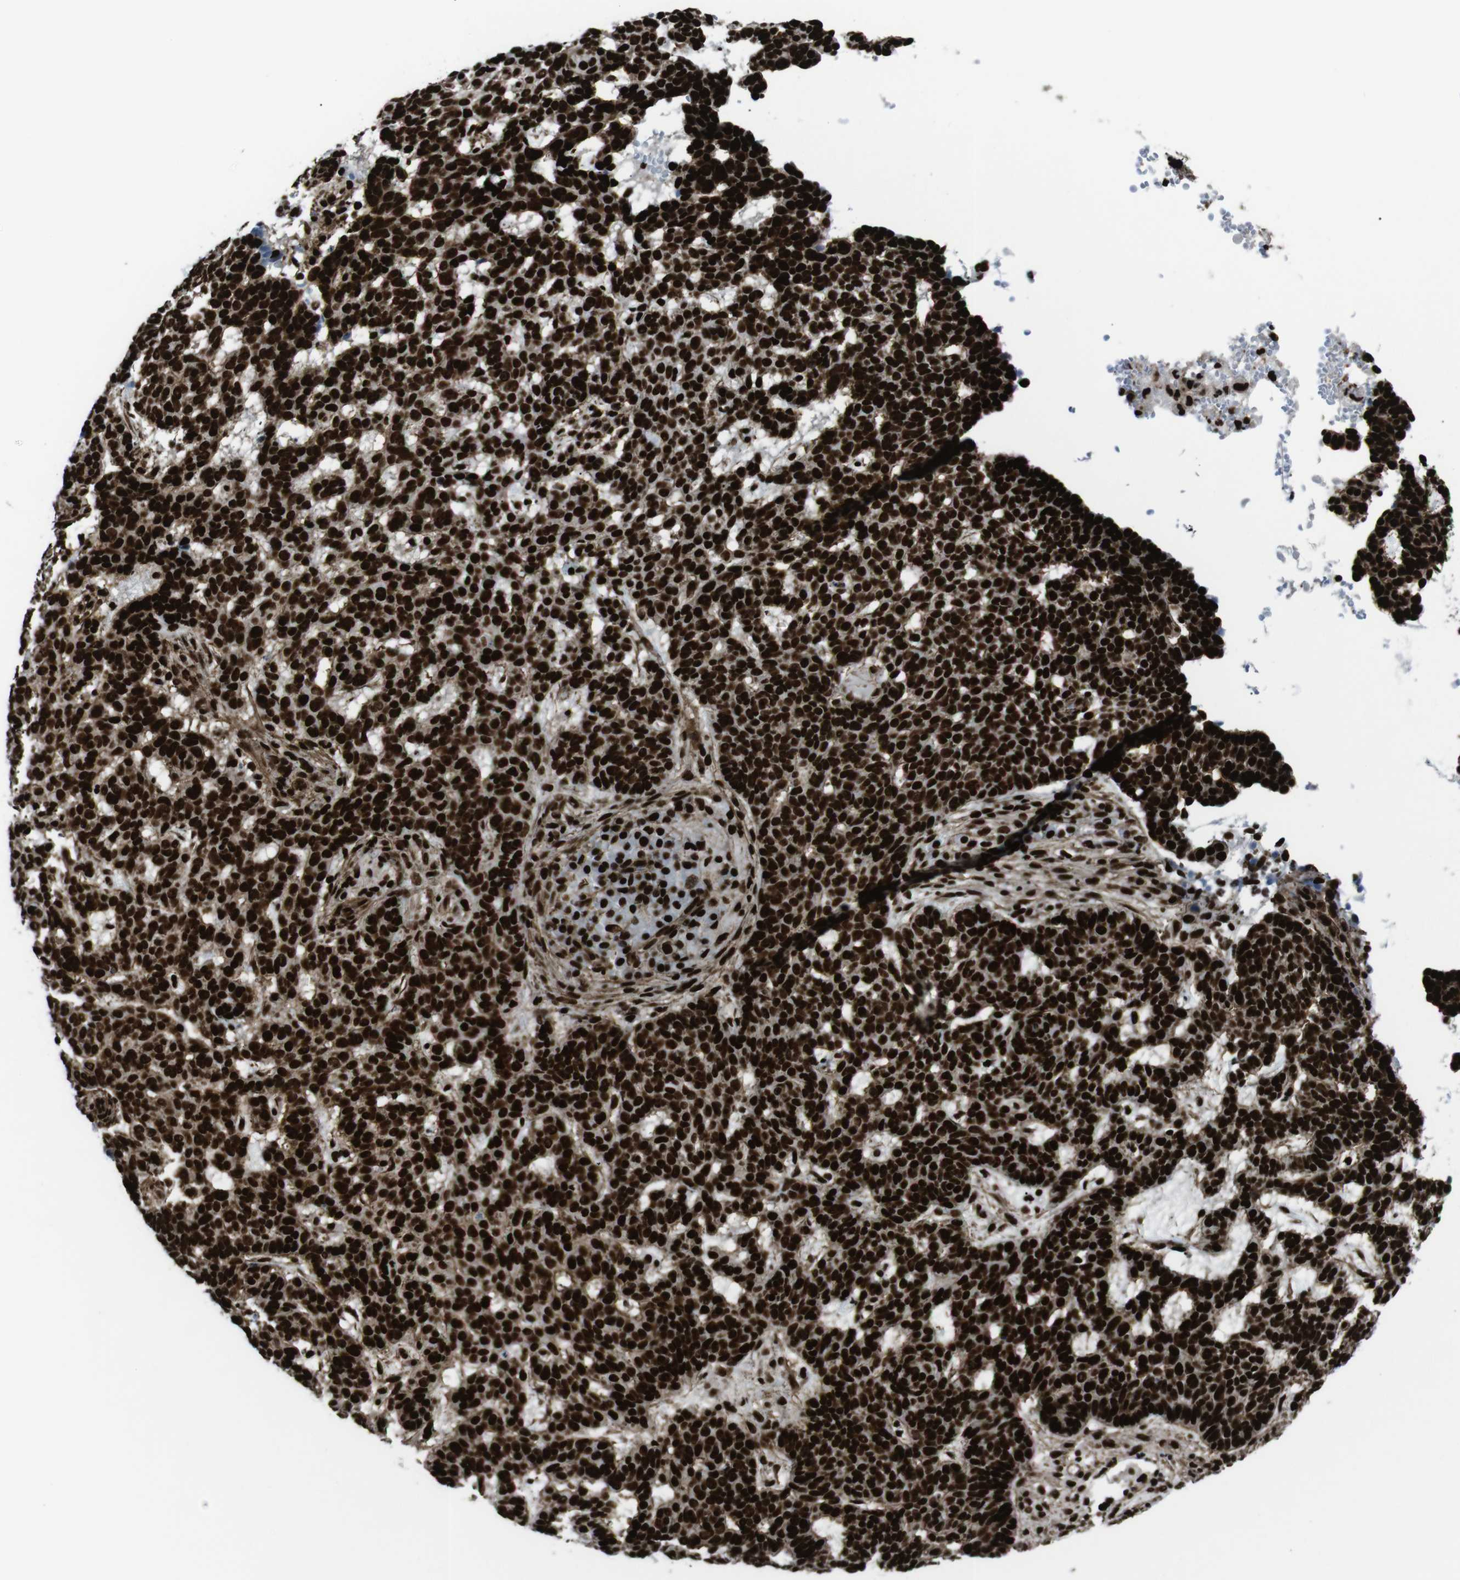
{"staining": {"intensity": "strong", "quantity": ">75%", "location": "cytoplasmic/membranous,nuclear"}, "tissue": "skin cancer", "cell_type": "Tumor cells", "image_type": "cancer", "snomed": [{"axis": "morphology", "description": "Basal cell carcinoma"}, {"axis": "topography", "description": "Skin"}], "caption": "Strong cytoplasmic/membranous and nuclear protein expression is appreciated in about >75% of tumor cells in skin cancer.", "gene": "HNRNPU", "patient": {"sex": "male", "age": 85}}